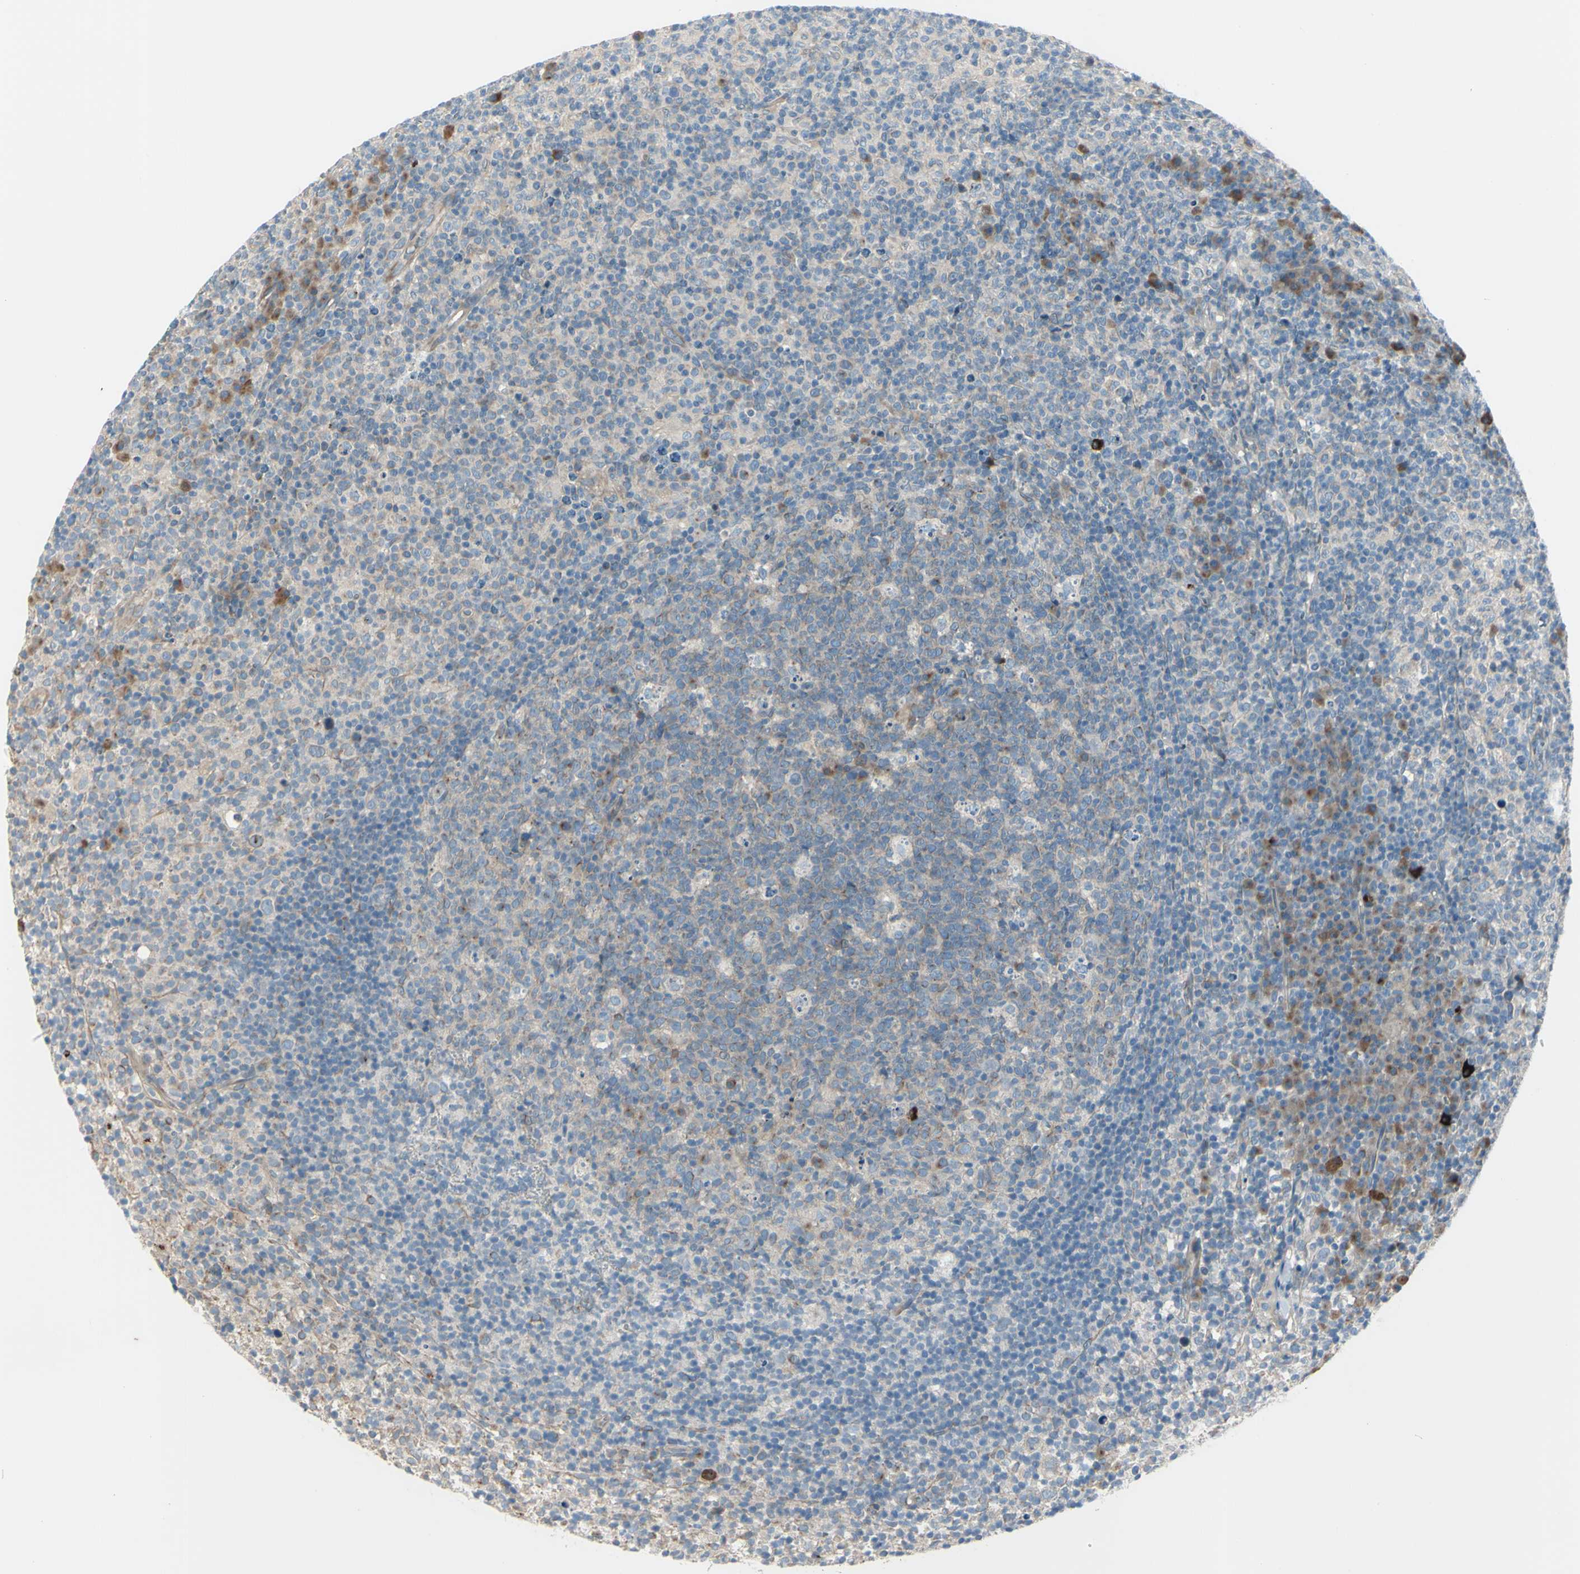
{"staining": {"intensity": "moderate", "quantity": ">75%", "location": "cytoplasmic/membranous"}, "tissue": "lymph node", "cell_type": "Germinal center cells", "image_type": "normal", "snomed": [{"axis": "morphology", "description": "Normal tissue, NOS"}, {"axis": "morphology", "description": "Inflammation, NOS"}, {"axis": "topography", "description": "Lymph node"}], "caption": "High-magnification brightfield microscopy of benign lymph node stained with DAB (brown) and counterstained with hematoxylin (blue). germinal center cells exhibit moderate cytoplasmic/membranous expression is appreciated in approximately>75% of cells.", "gene": "LRRK1", "patient": {"sex": "male", "age": 55}}